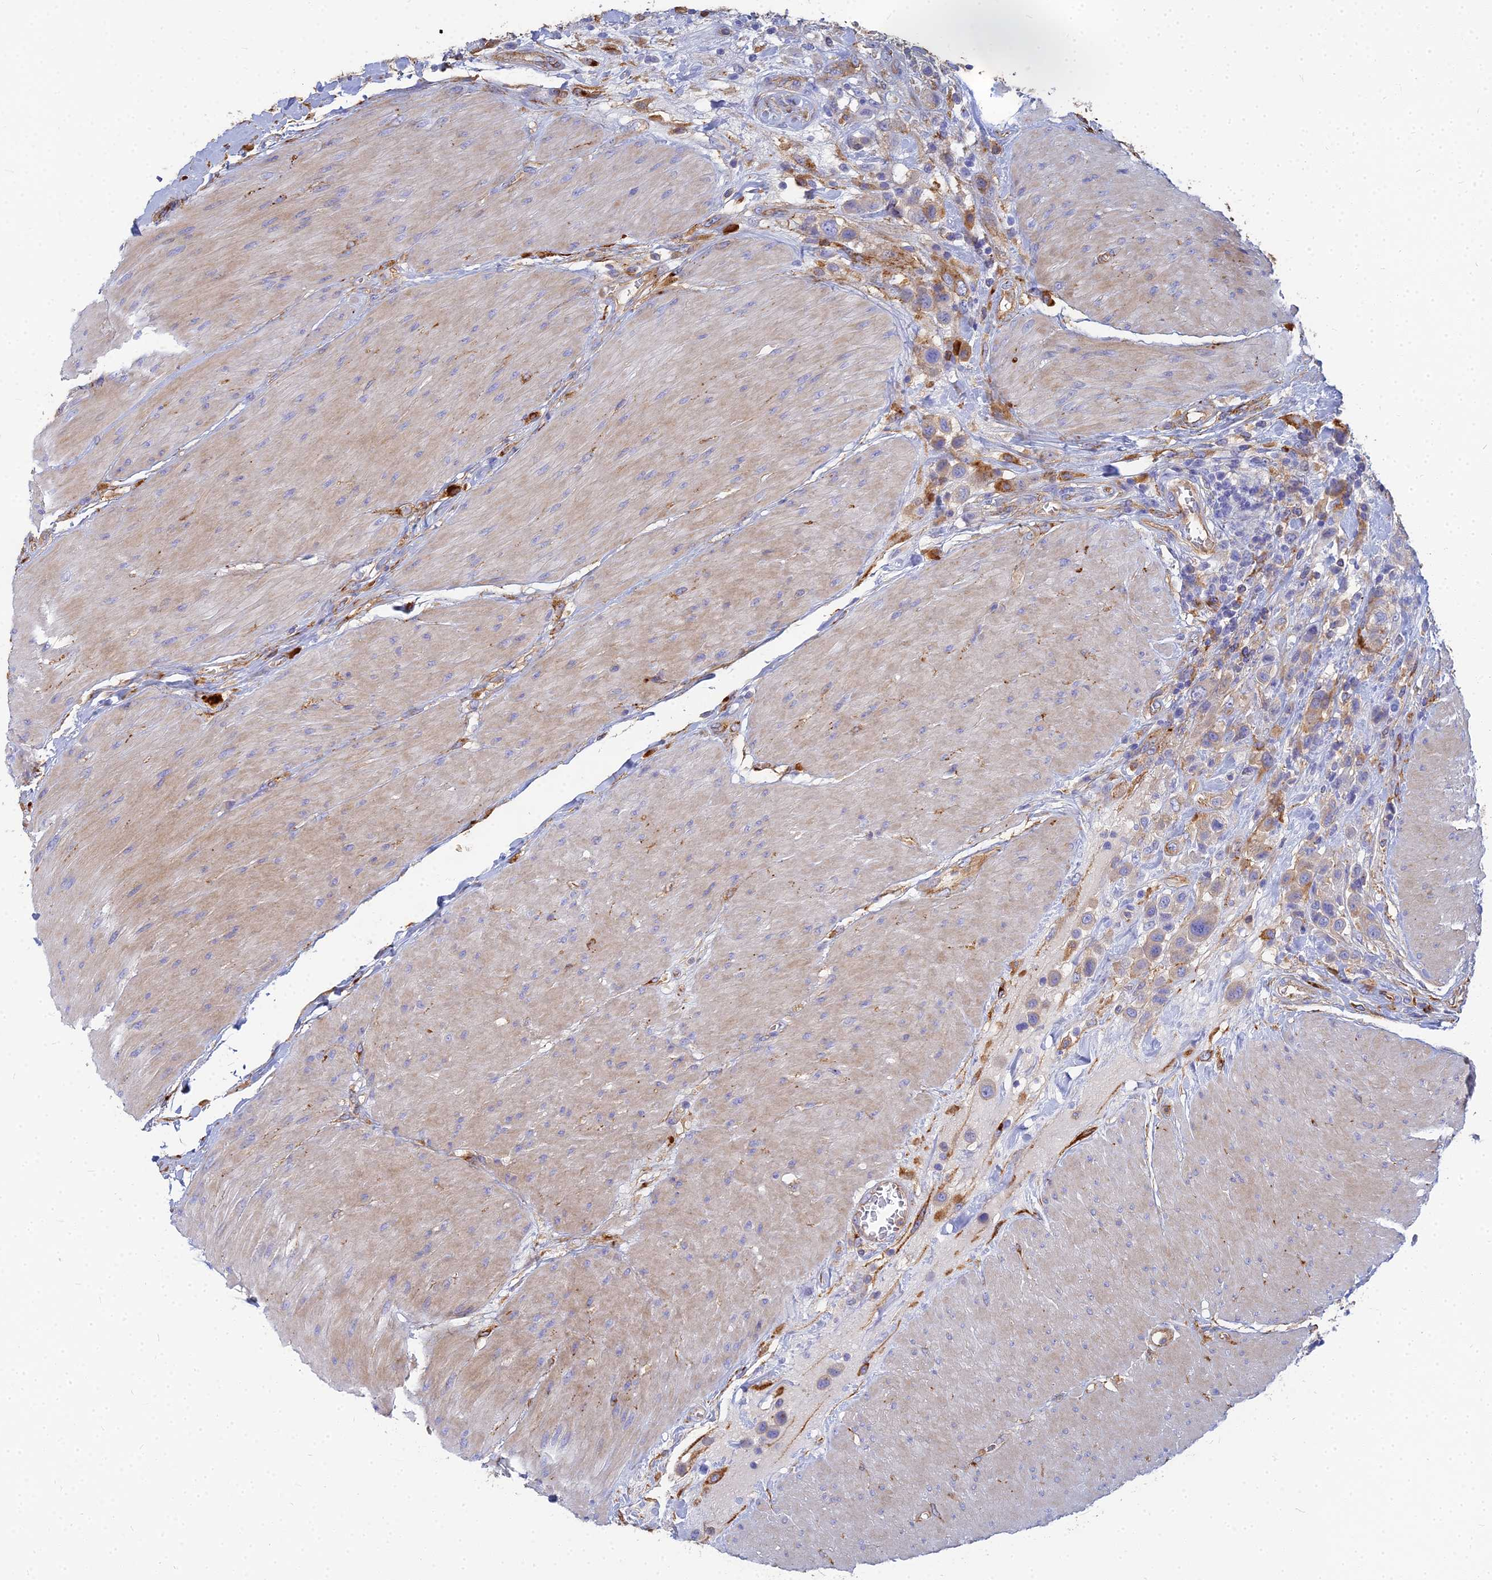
{"staining": {"intensity": "moderate", "quantity": ">75%", "location": "cytoplasmic/membranous"}, "tissue": "urothelial cancer", "cell_type": "Tumor cells", "image_type": "cancer", "snomed": [{"axis": "morphology", "description": "Urothelial carcinoma, High grade"}, {"axis": "topography", "description": "Urinary bladder"}], "caption": "Urothelial cancer stained with DAB (3,3'-diaminobenzidine) immunohistochemistry shows medium levels of moderate cytoplasmic/membranous staining in approximately >75% of tumor cells. Nuclei are stained in blue.", "gene": "VAT1", "patient": {"sex": "male", "age": 50}}